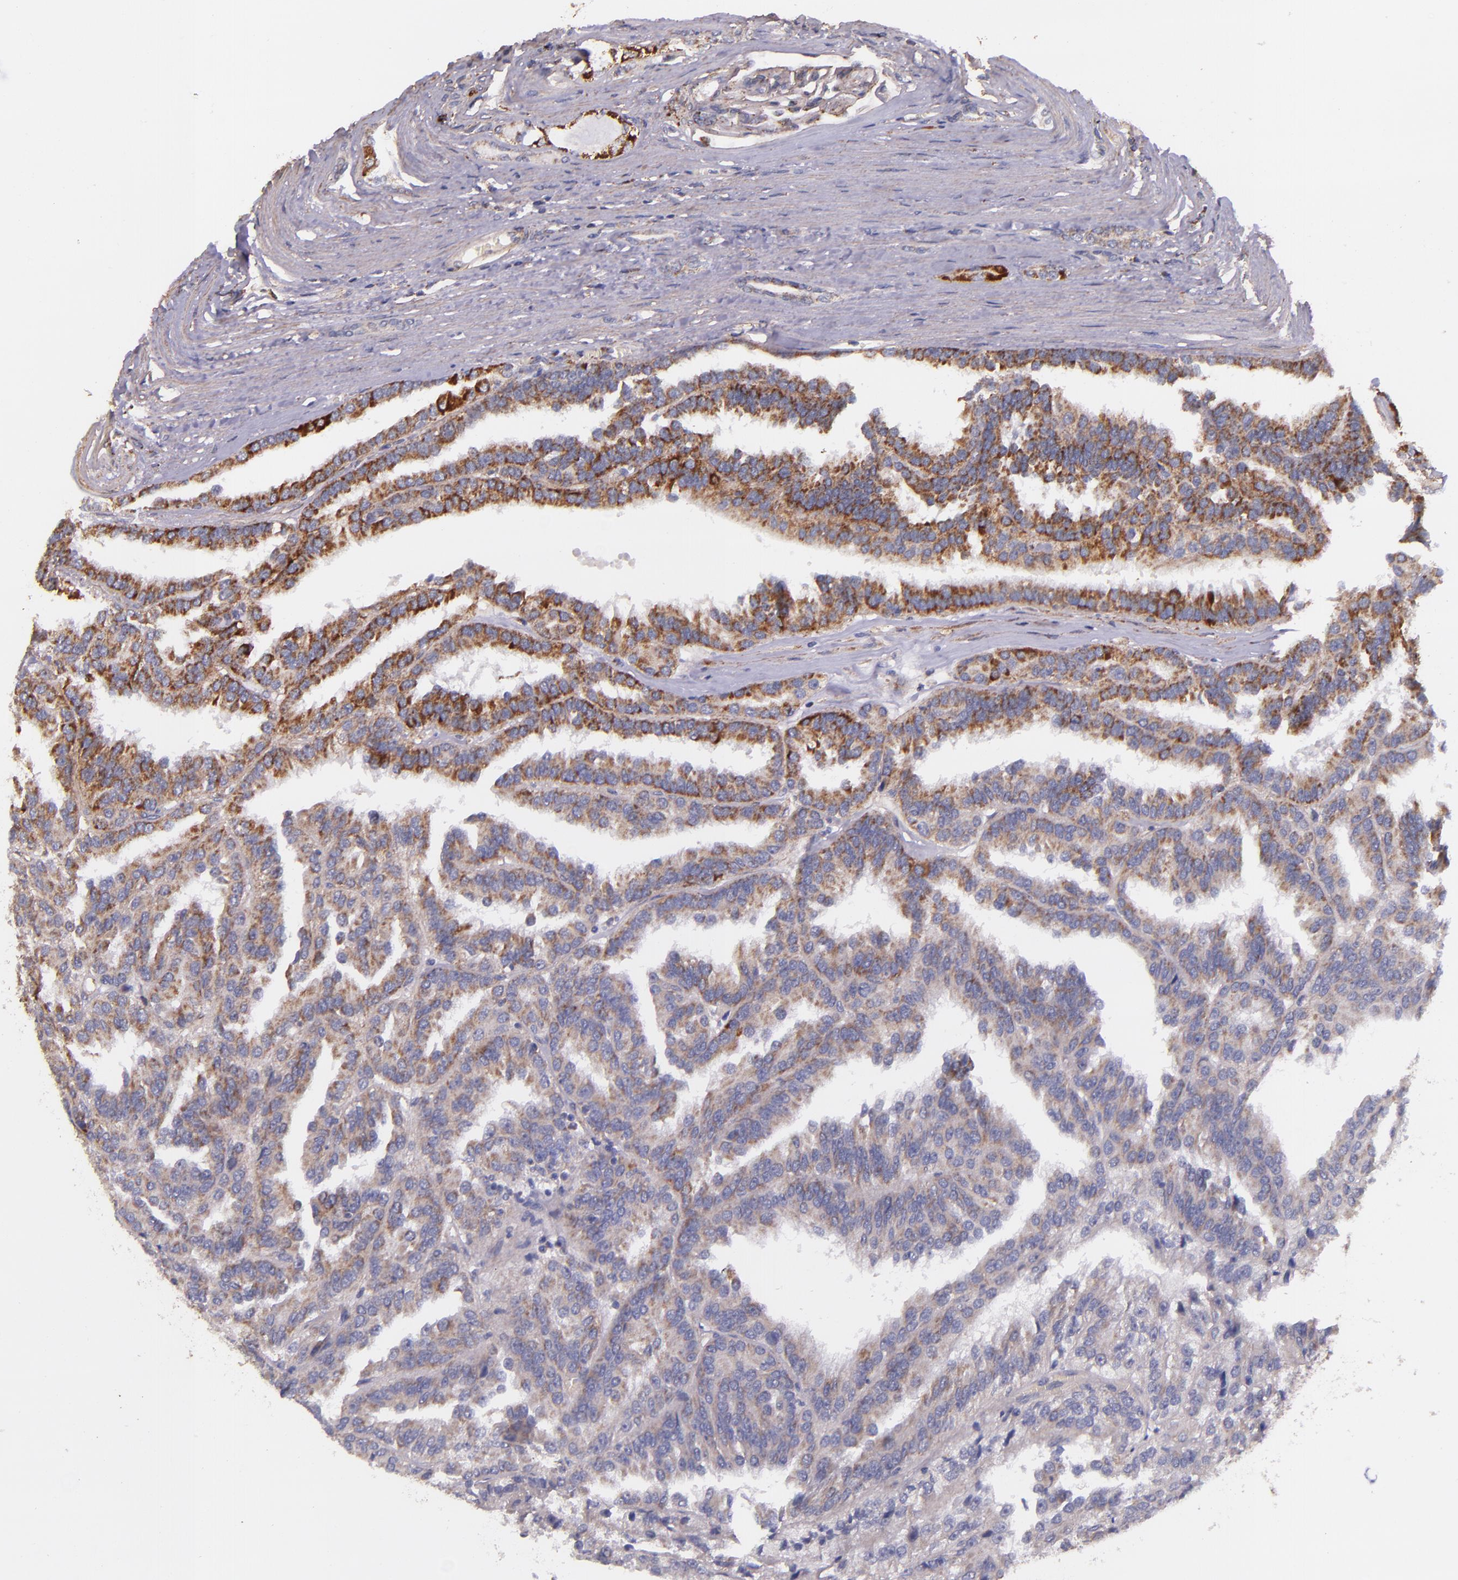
{"staining": {"intensity": "moderate", "quantity": ">75%", "location": "cytoplasmic/membranous"}, "tissue": "renal cancer", "cell_type": "Tumor cells", "image_type": "cancer", "snomed": [{"axis": "morphology", "description": "Adenocarcinoma, NOS"}, {"axis": "topography", "description": "Kidney"}], "caption": "An image of human renal cancer (adenocarcinoma) stained for a protein reveals moderate cytoplasmic/membranous brown staining in tumor cells.", "gene": "IDH3G", "patient": {"sex": "male", "age": 46}}